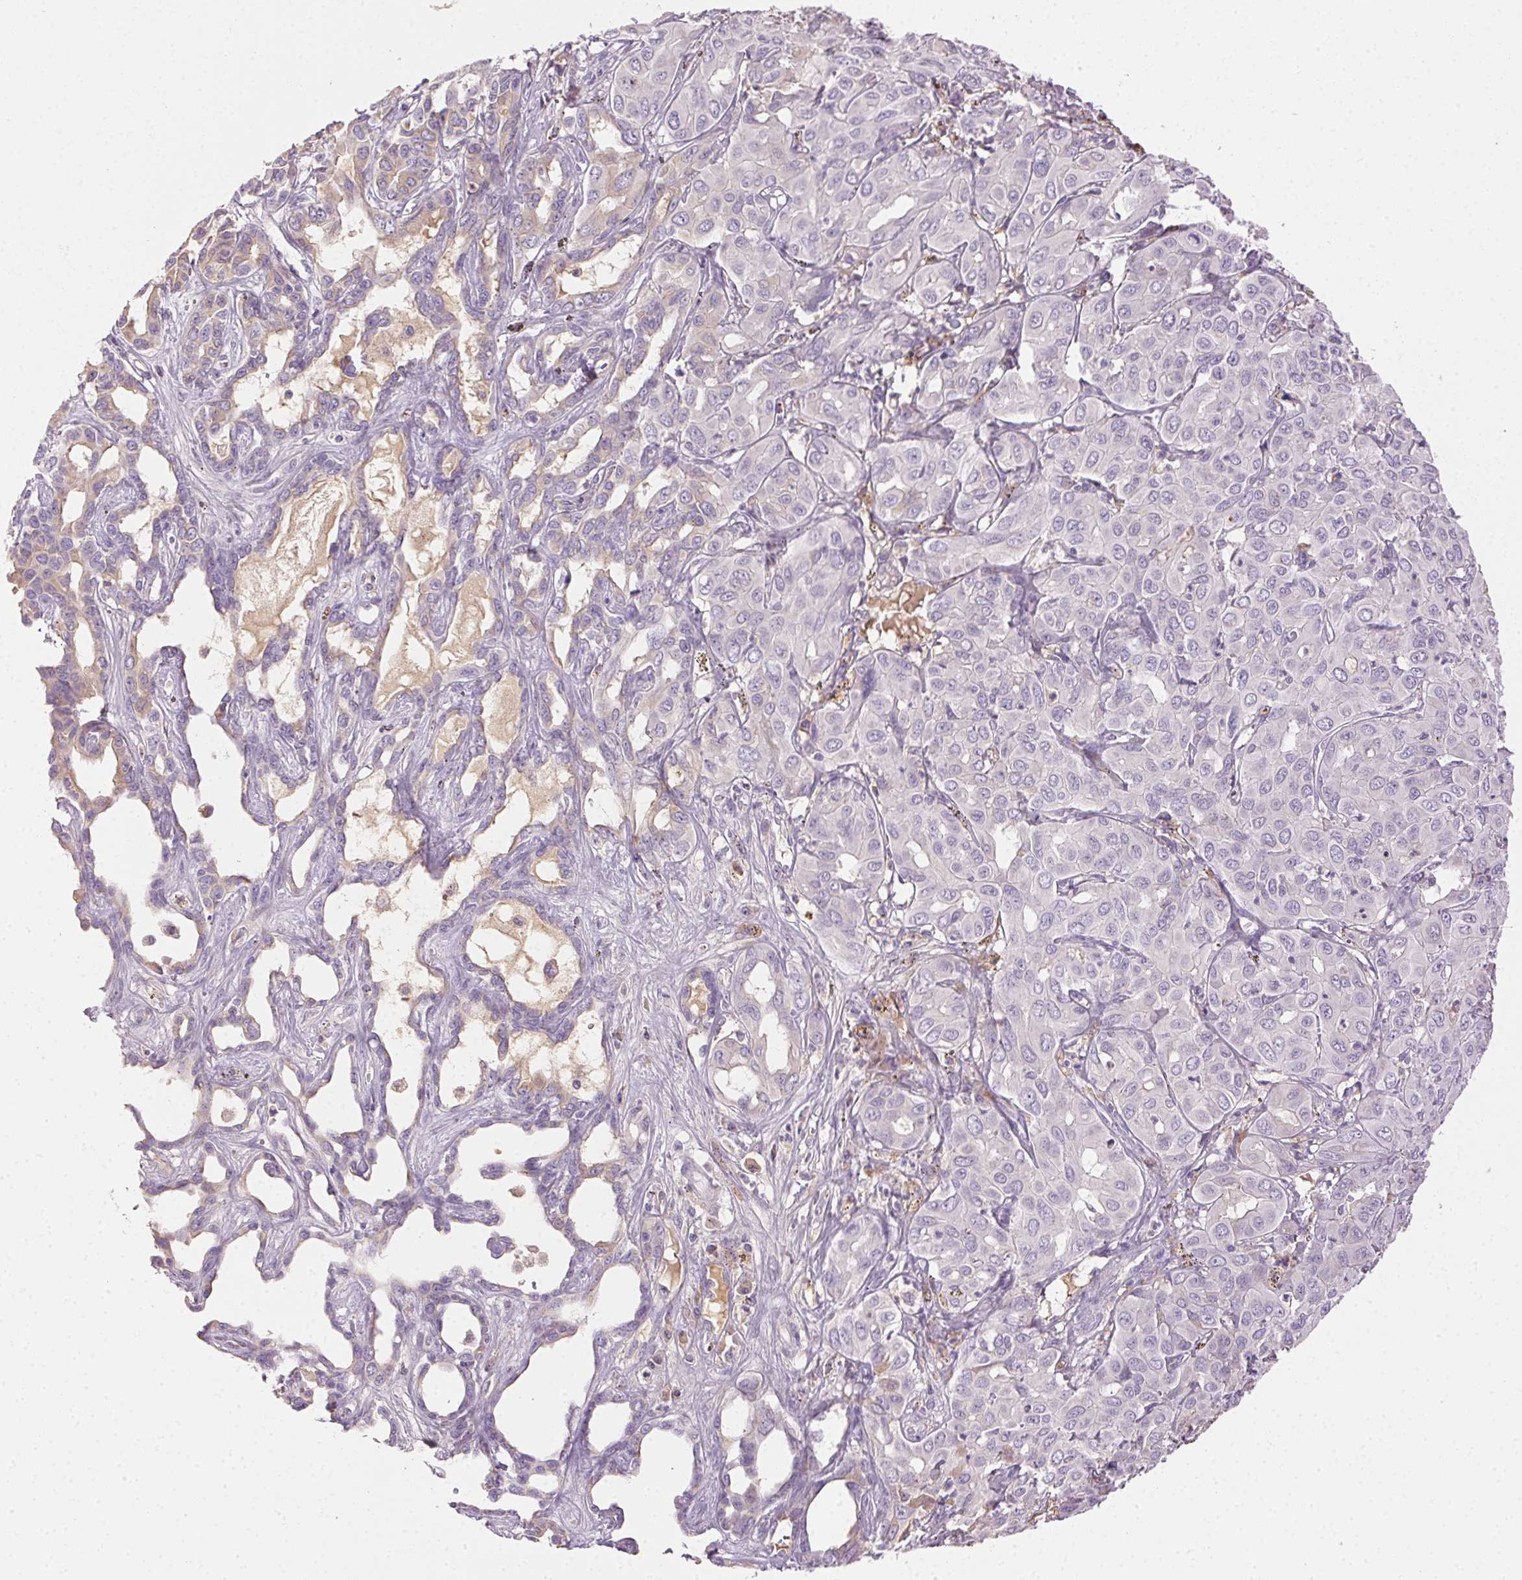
{"staining": {"intensity": "negative", "quantity": "none", "location": "none"}, "tissue": "liver cancer", "cell_type": "Tumor cells", "image_type": "cancer", "snomed": [{"axis": "morphology", "description": "Cholangiocarcinoma"}, {"axis": "topography", "description": "Liver"}], "caption": "Liver cancer stained for a protein using immunohistochemistry (IHC) shows no expression tumor cells.", "gene": "BPIFB2", "patient": {"sex": "female", "age": 60}}